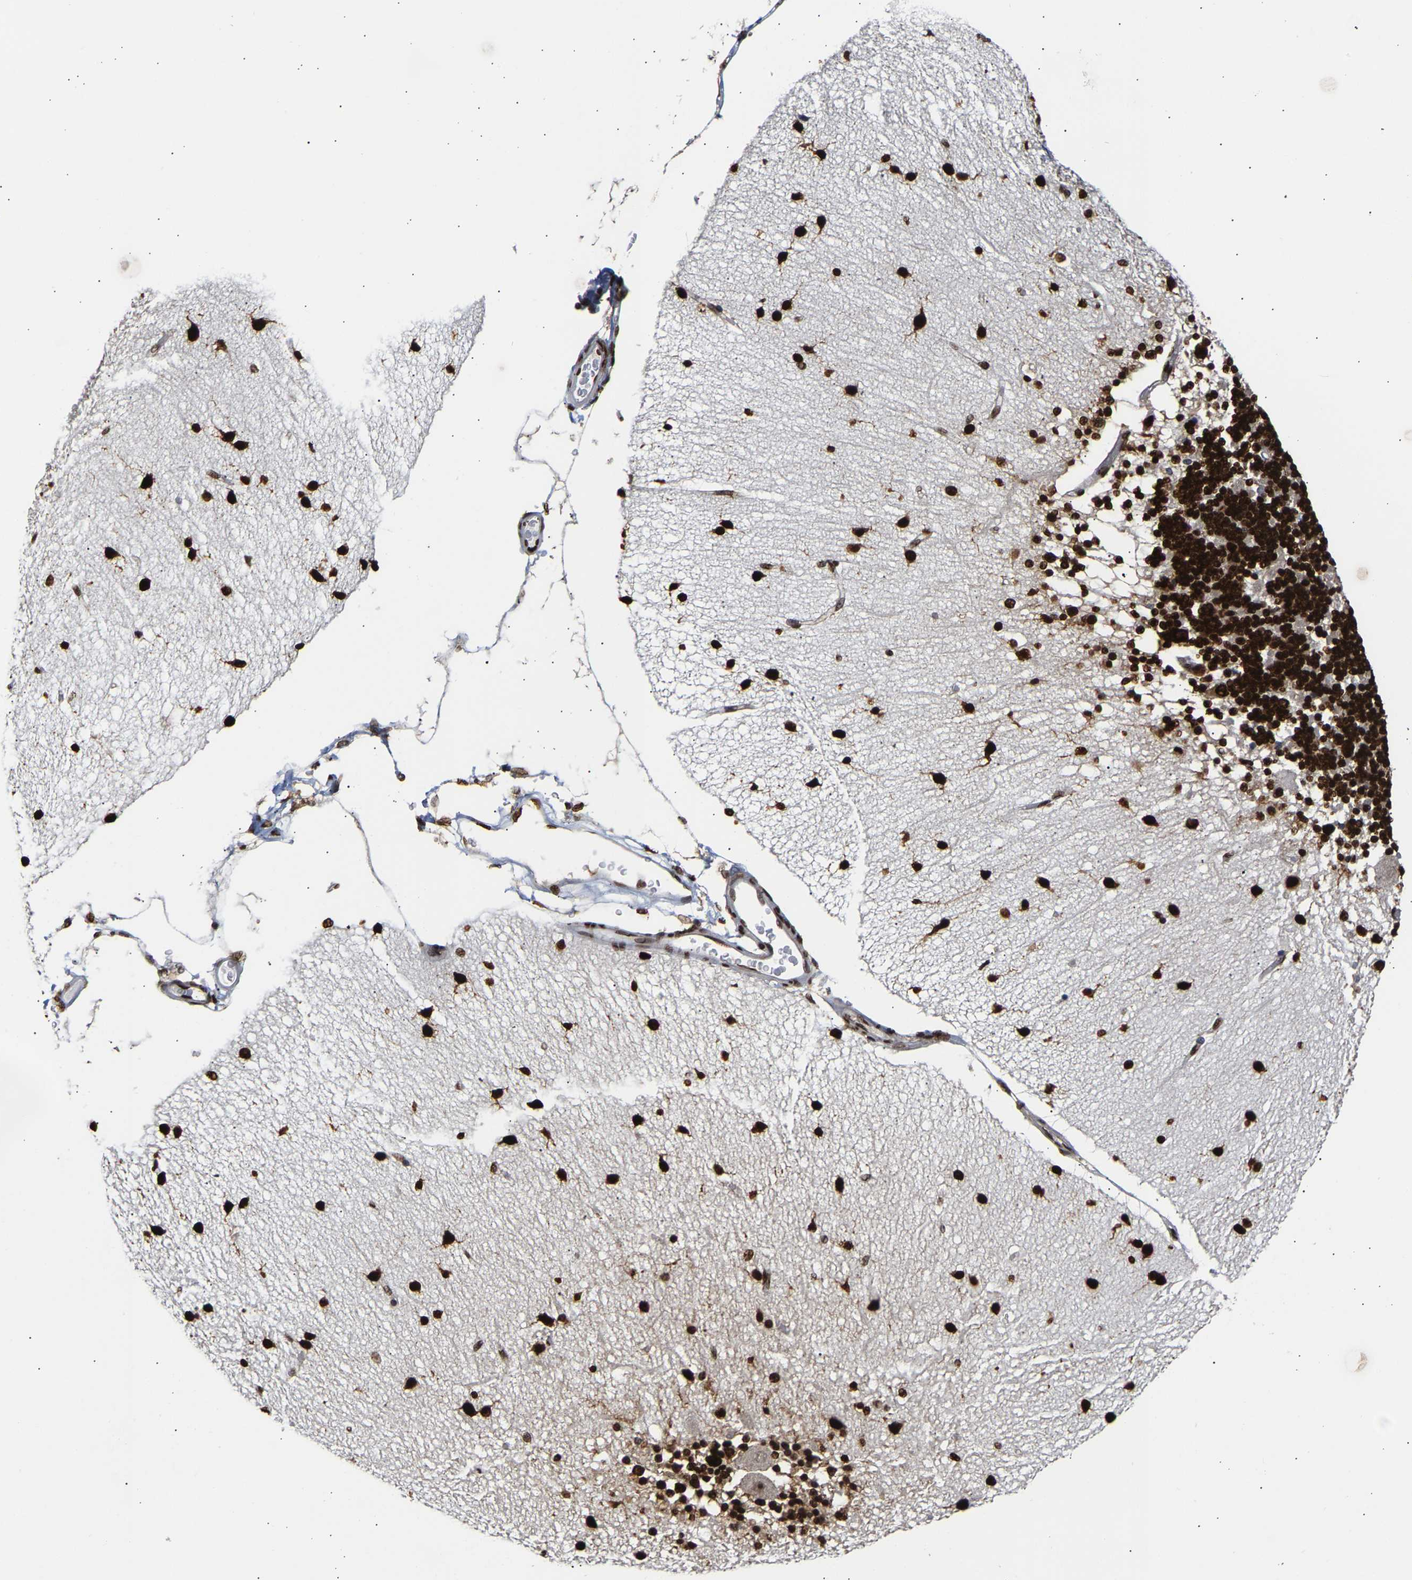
{"staining": {"intensity": "strong", "quantity": ">75%", "location": "nuclear"}, "tissue": "cerebellum", "cell_type": "Cells in granular layer", "image_type": "normal", "snomed": [{"axis": "morphology", "description": "Normal tissue, NOS"}, {"axis": "topography", "description": "Cerebellum"}], "caption": "IHC histopathology image of unremarkable human cerebellum stained for a protein (brown), which reveals high levels of strong nuclear positivity in approximately >75% of cells in granular layer.", "gene": "PSIP1", "patient": {"sex": "female", "age": 54}}